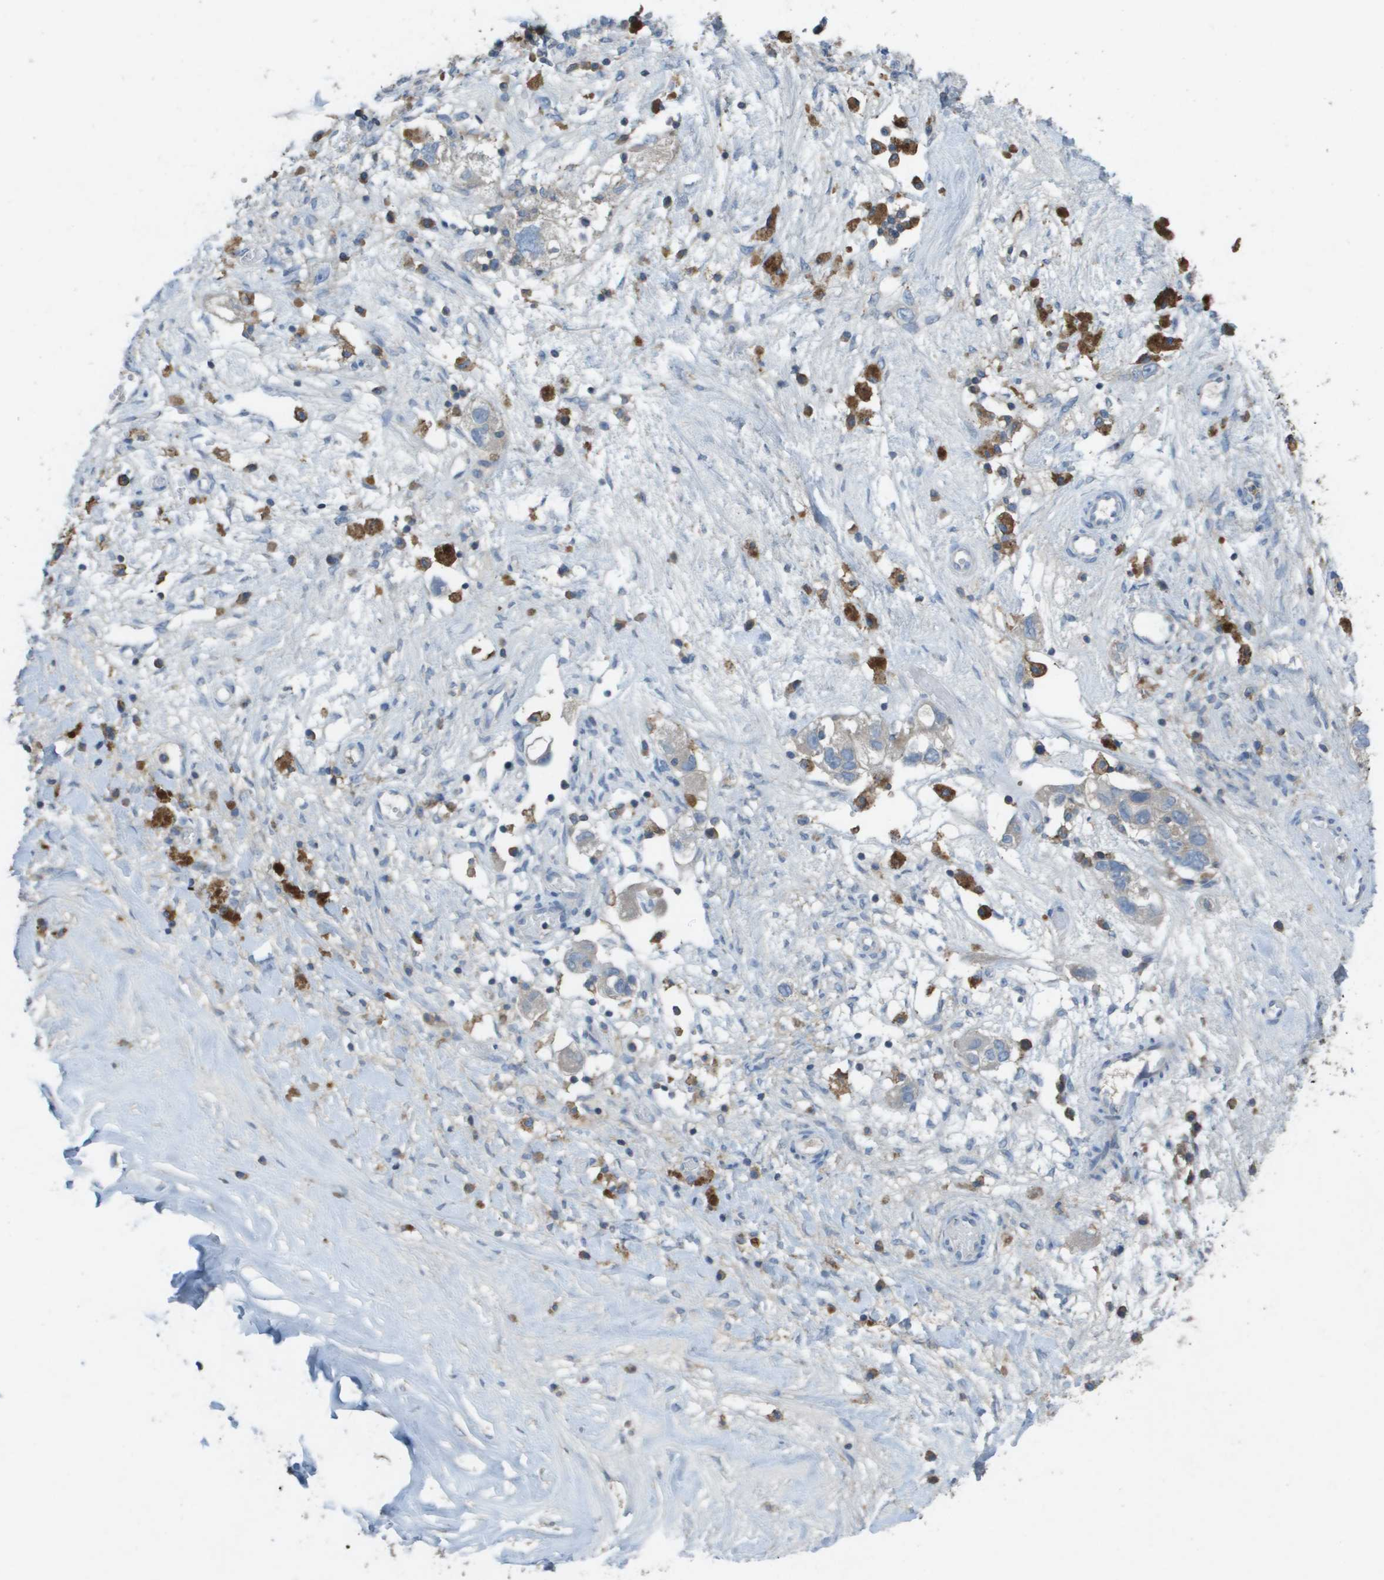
{"staining": {"intensity": "negative", "quantity": "none", "location": "none"}, "tissue": "ovarian cancer", "cell_type": "Tumor cells", "image_type": "cancer", "snomed": [{"axis": "morphology", "description": "Carcinoma, NOS"}, {"axis": "morphology", "description": "Cystadenocarcinoma, serous, NOS"}, {"axis": "topography", "description": "Ovary"}], "caption": "A photomicrograph of human serous cystadenocarcinoma (ovarian) is negative for staining in tumor cells. Nuclei are stained in blue.", "gene": "CLCA4", "patient": {"sex": "female", "age": 69}}